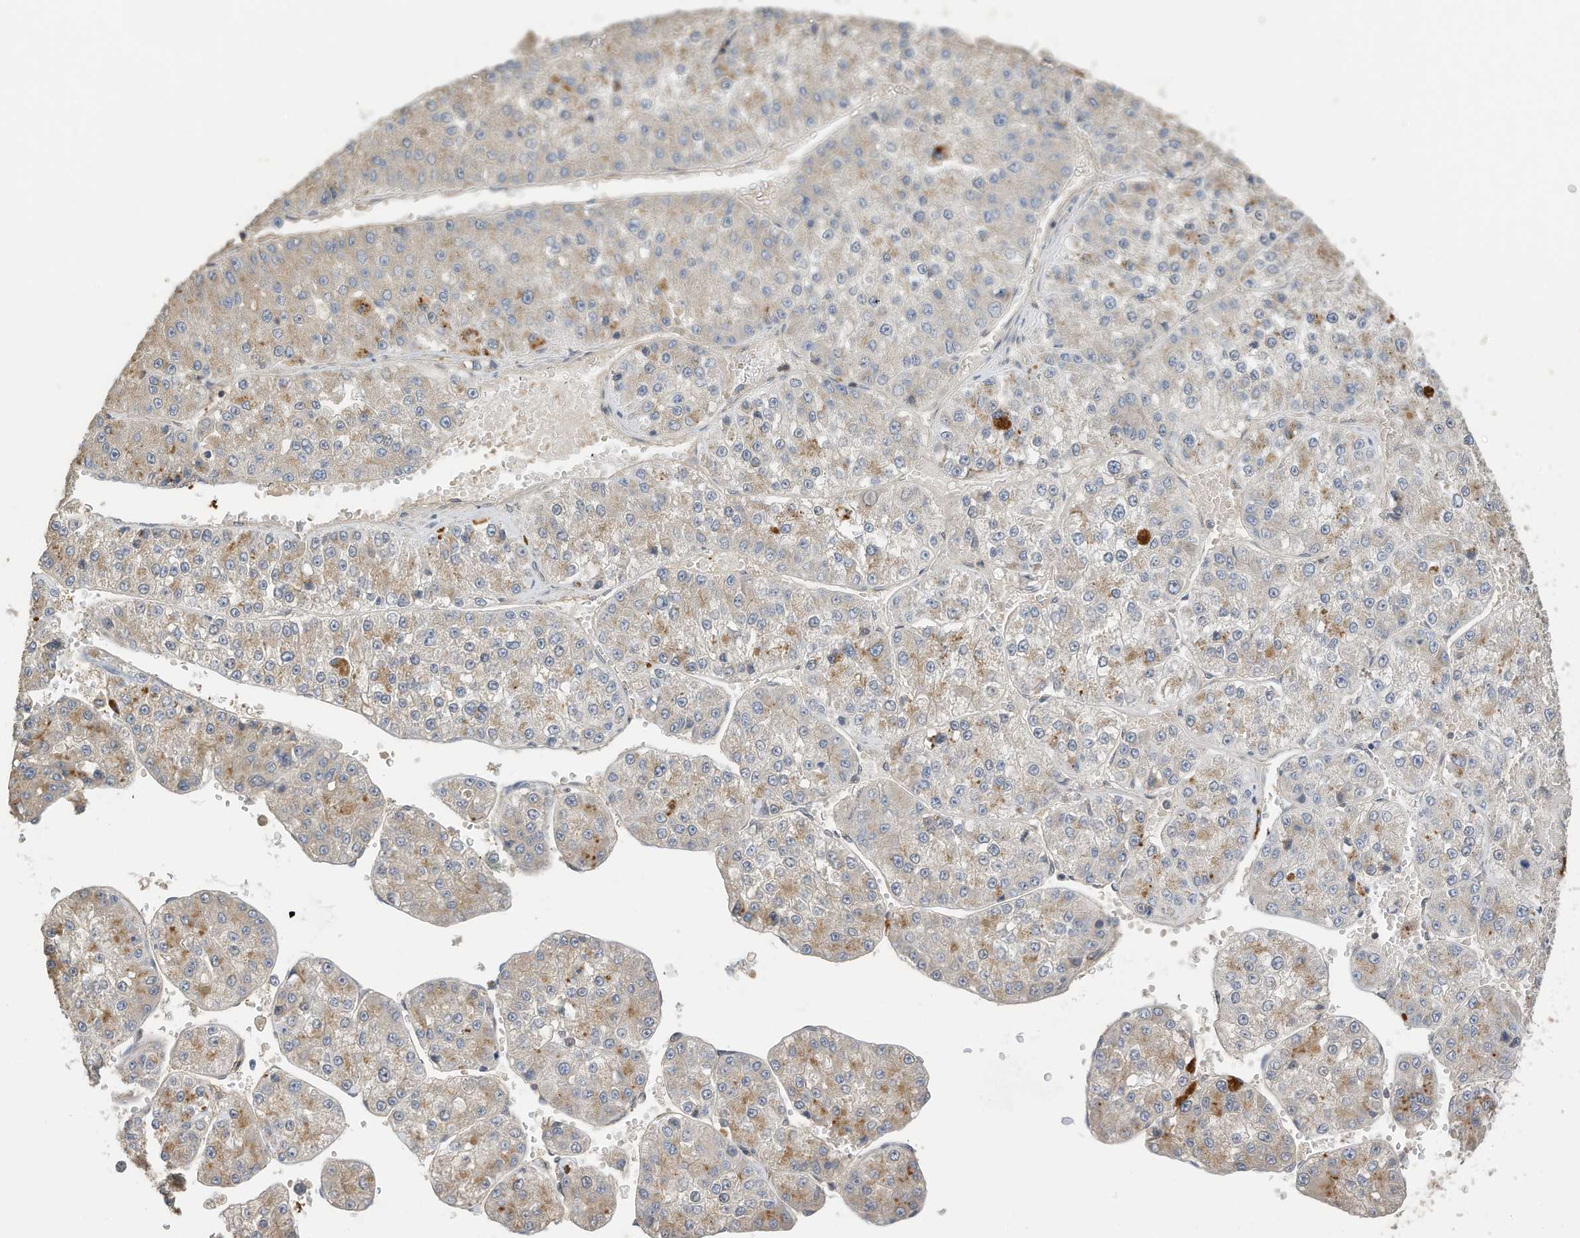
{"staining": {"intensity": "moderate", "quantity": "<25%", "location": "cytoplasmic/membranous"}, "tissue": "liver cancer", "cell_type": "Tumor cells", "image_type": "cancer", "snomed": [{"axis": "morphology", "description": "Carcinoma, Hepatocellular, NOS"}, {"axis": "topography", "description": "Liver"}], "caption": "Brown immunohistochemical staining in human liver hepatocellular carcinoma reveals moderate cytoplasmic/membranous positivity in approximately <25% of tumor cells. (DAB (3,3'-diaminobenzidine) IHC with brightfield microscopy, high magnification).", "gene": "REC8", "patient": {"sex": "female", "age": 73}}